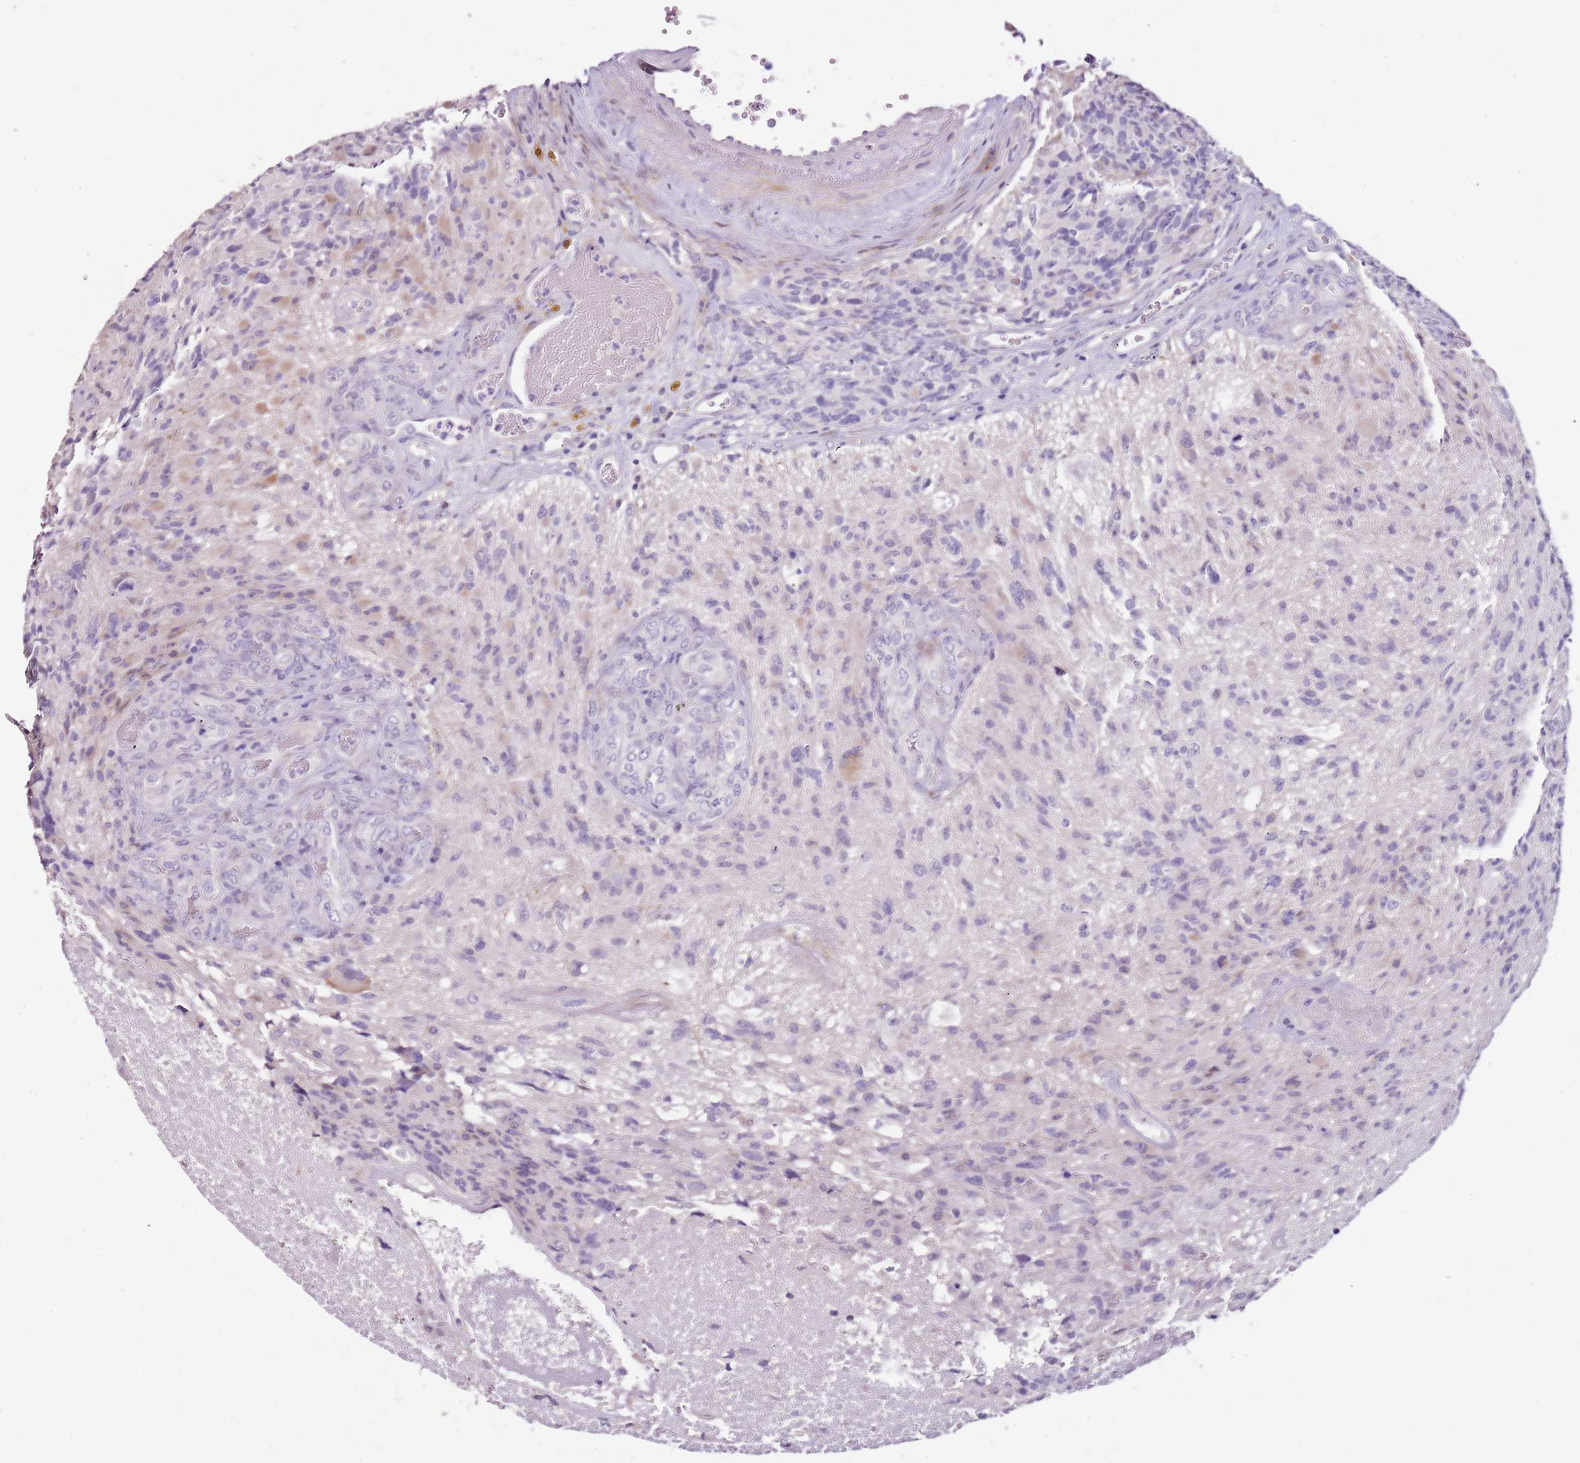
{"staining": {"intensity": "negative", "quantity": "none", "location": "none"}, "tissue": "glioma", "cell_type": "Tumor cells", "image_type": "cancer", "snomed": [{"axis": "morphology", "description": "Glioma, malignant, High grade"}, {"axis": "topography", "description": "Brain"}], "caption": "Tumor cells are negative for brown protein staining in glioma. (DAB immunohistochemistry, high magnification).", "gene": "NKX2-3", "patient": {"sex": "male", "age": 76}}